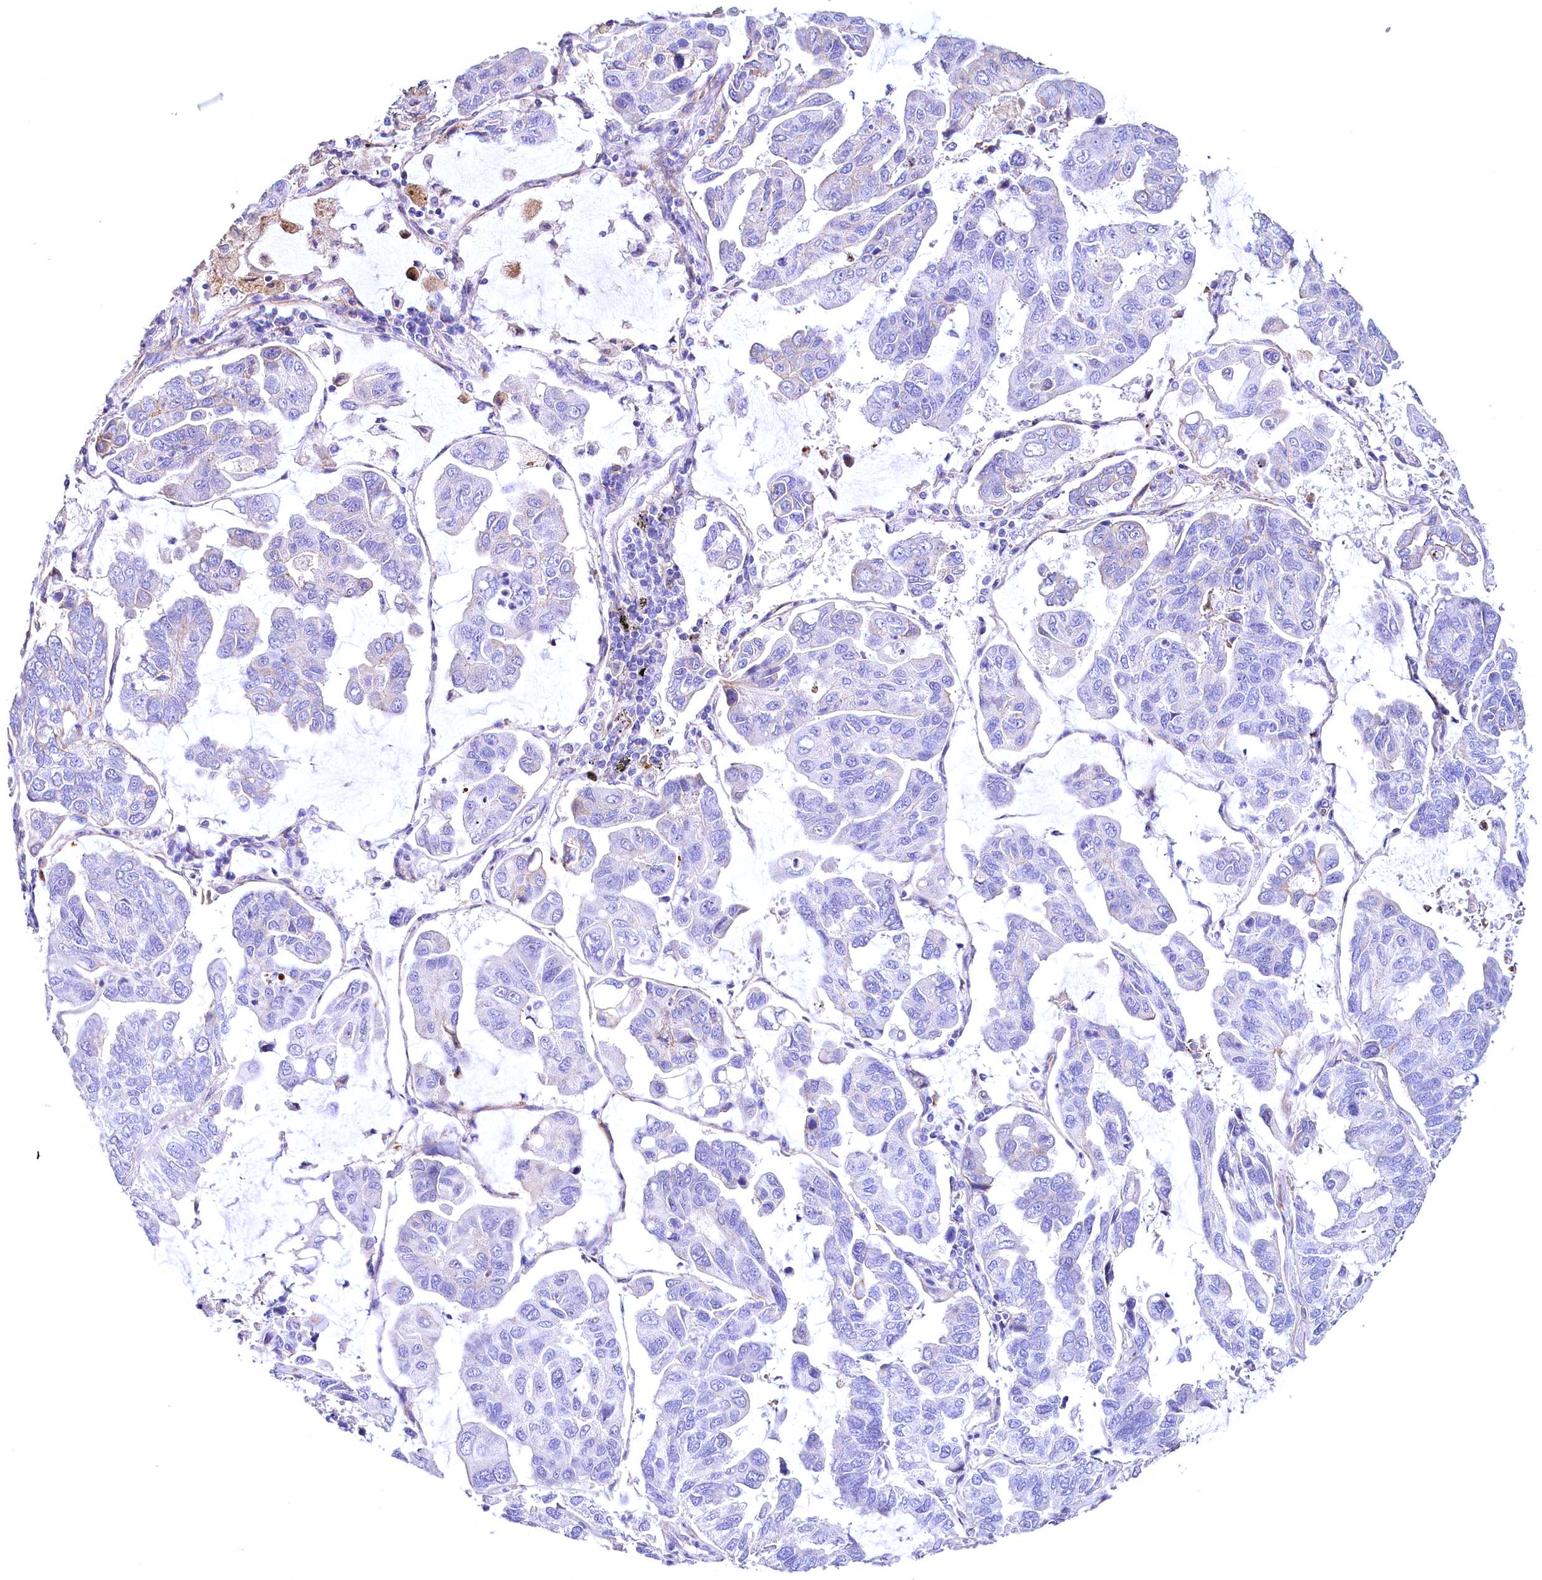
{"staining": {"intensity": "negative", "quantity": "none", "location": "none"}, "tissue": "lung cancer", "cell_type": "Tumor cells", "image_type": "cancer", "snomed": [{"axis": "morphology", "description": "Adenocarcinoma, NOS"}, {"axis": "topography", "description": "Lung"}], "caption": "High magnification brightfield microscopy of adenocarcinoma (lung) stained with DAB (3,3'-diaminobenzidine) (brown) and counterstained with hematoxylin (blue): tumor cells show no significant positivity.", "gene": "WNT8A", "patient": {"sex": "male", "age": 64}}